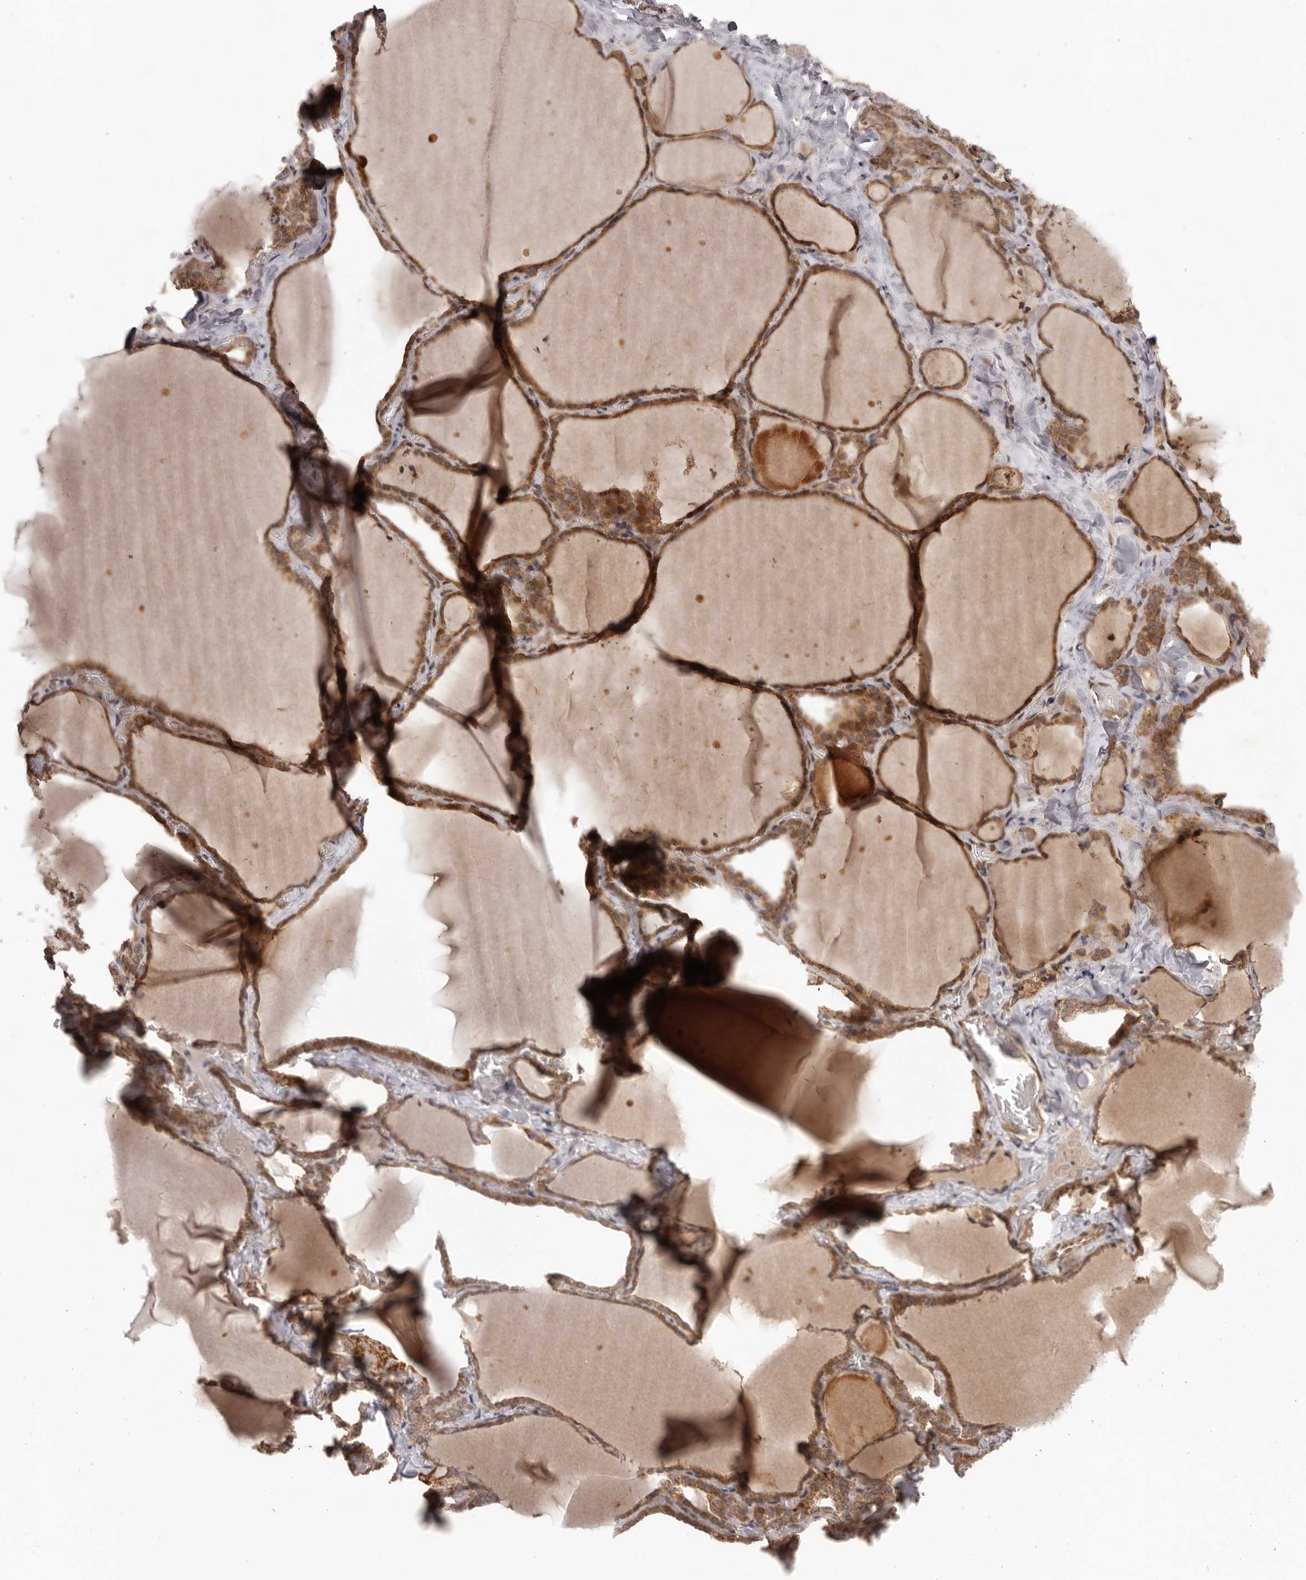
{"staining": {"intensity": "moderate", "quantity": ">75%", "location": "cytoplasmic/membranous"}, "tissue": "thyroid gland", "cell_type": "Glandular cells", "image_type": "normal", "snomed": [{"axis": "morphology", "description": "Normal tissue, NOS"}, {"axis": "topography", "description": "Thyroid gland"}], "caption": "Protein analysis of normal thyroid gland displays moderate cytoplasmic/membranous expression in approximately >75% of glandular cells.", "gene": "CHRM2", "patient": {"sex": "female", "age": 22}}